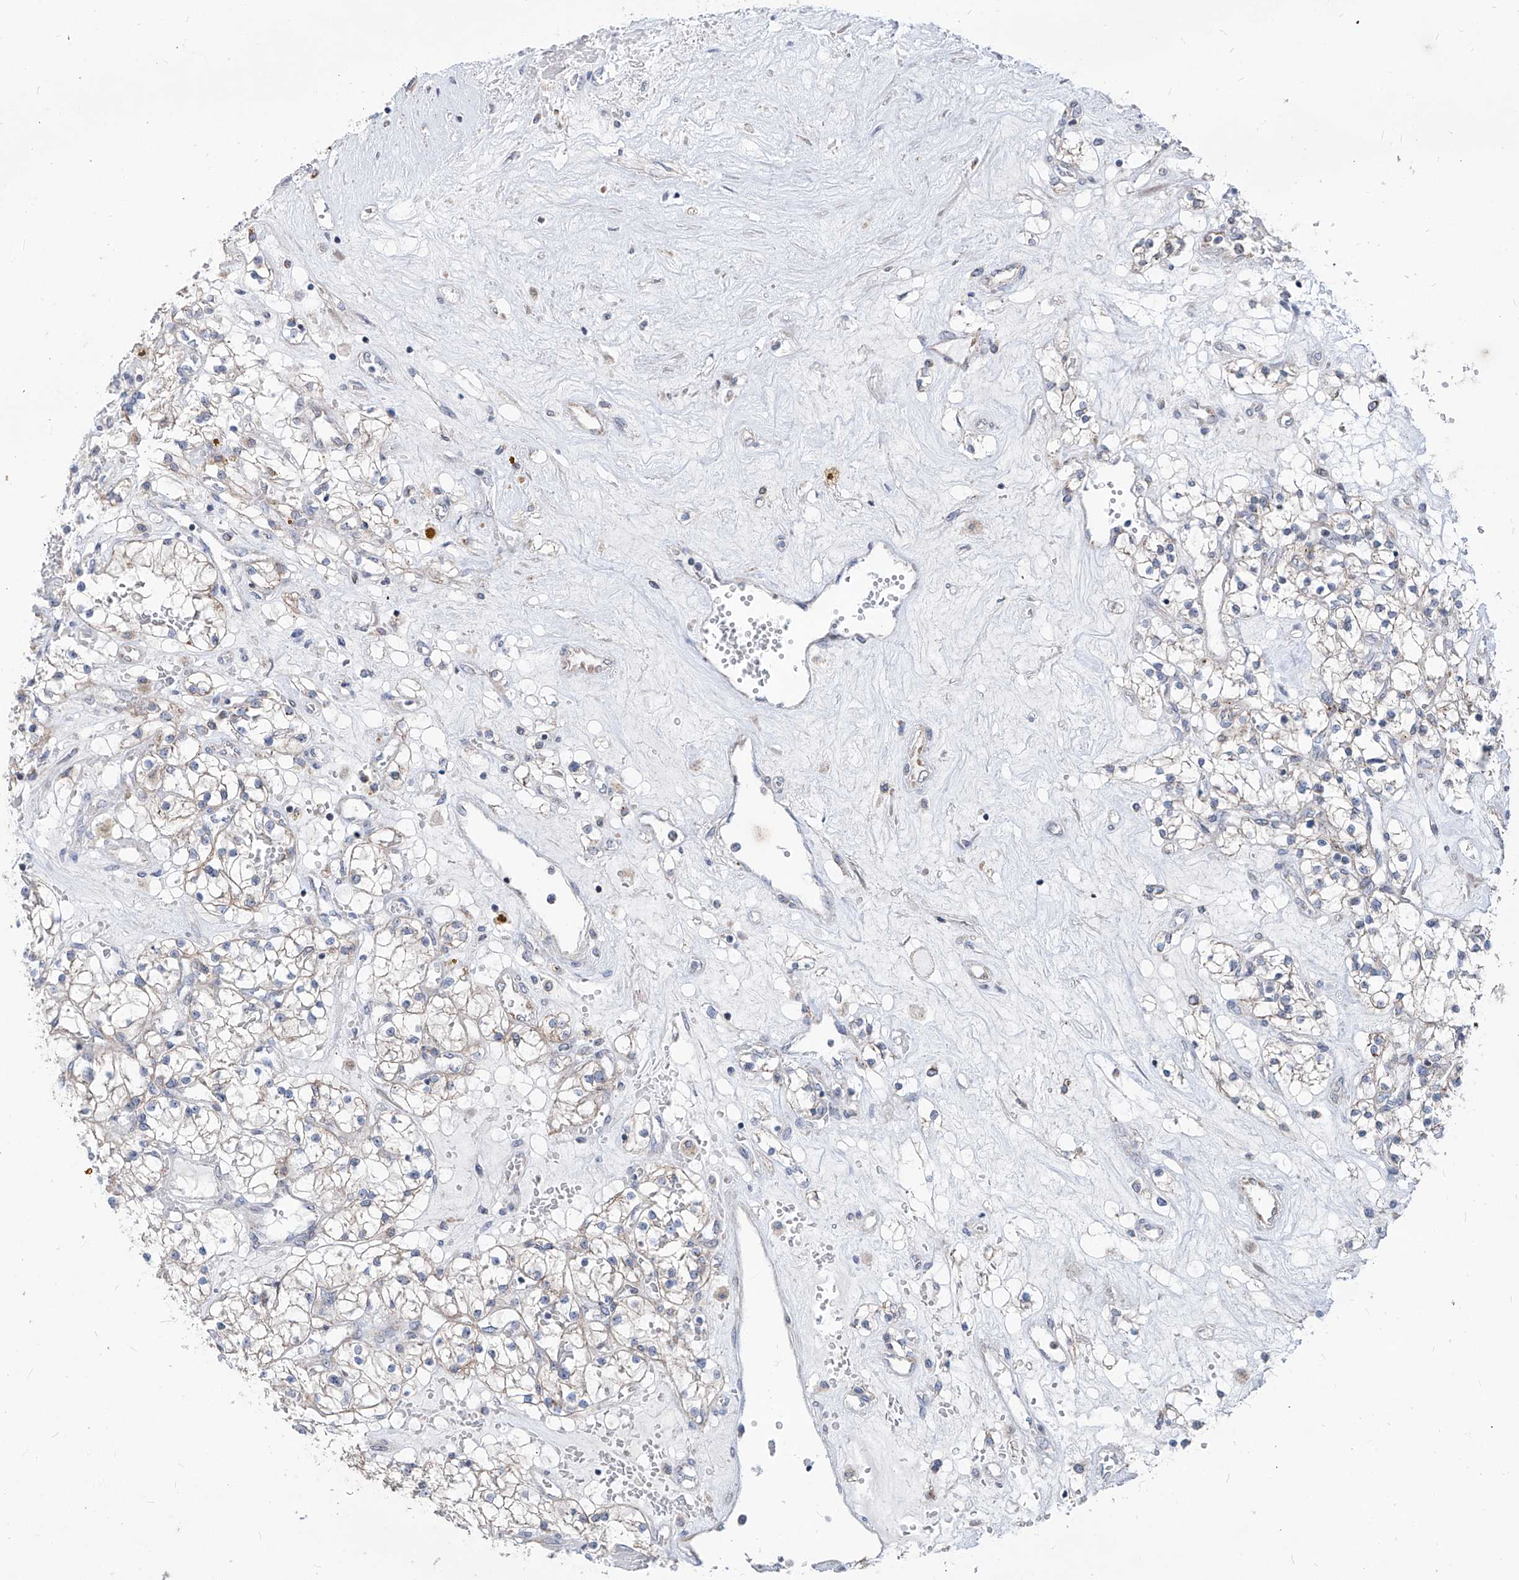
{"staining": {"intensity": "negative", "quantity": "none", "location": "none"}, "tissue": "renal cancer", "cell_type": "Tumor cells", "image_type": "cancer", "snomed": [{"axis": "morphology", "description": "Normal tissue, NOS"}, {"axis": "morphology", "description": "Adenocarcinoma, NOS"}, {"axis": "topography", "description": "Kidney"}], "caption": "Immunohistochemistry (IHC) image of renal cancer stained for a protein (brown), which demonstrates no staining in tumor cells.", "gene": "AGPS", "patient": {"sex": "male", "age": 68}}